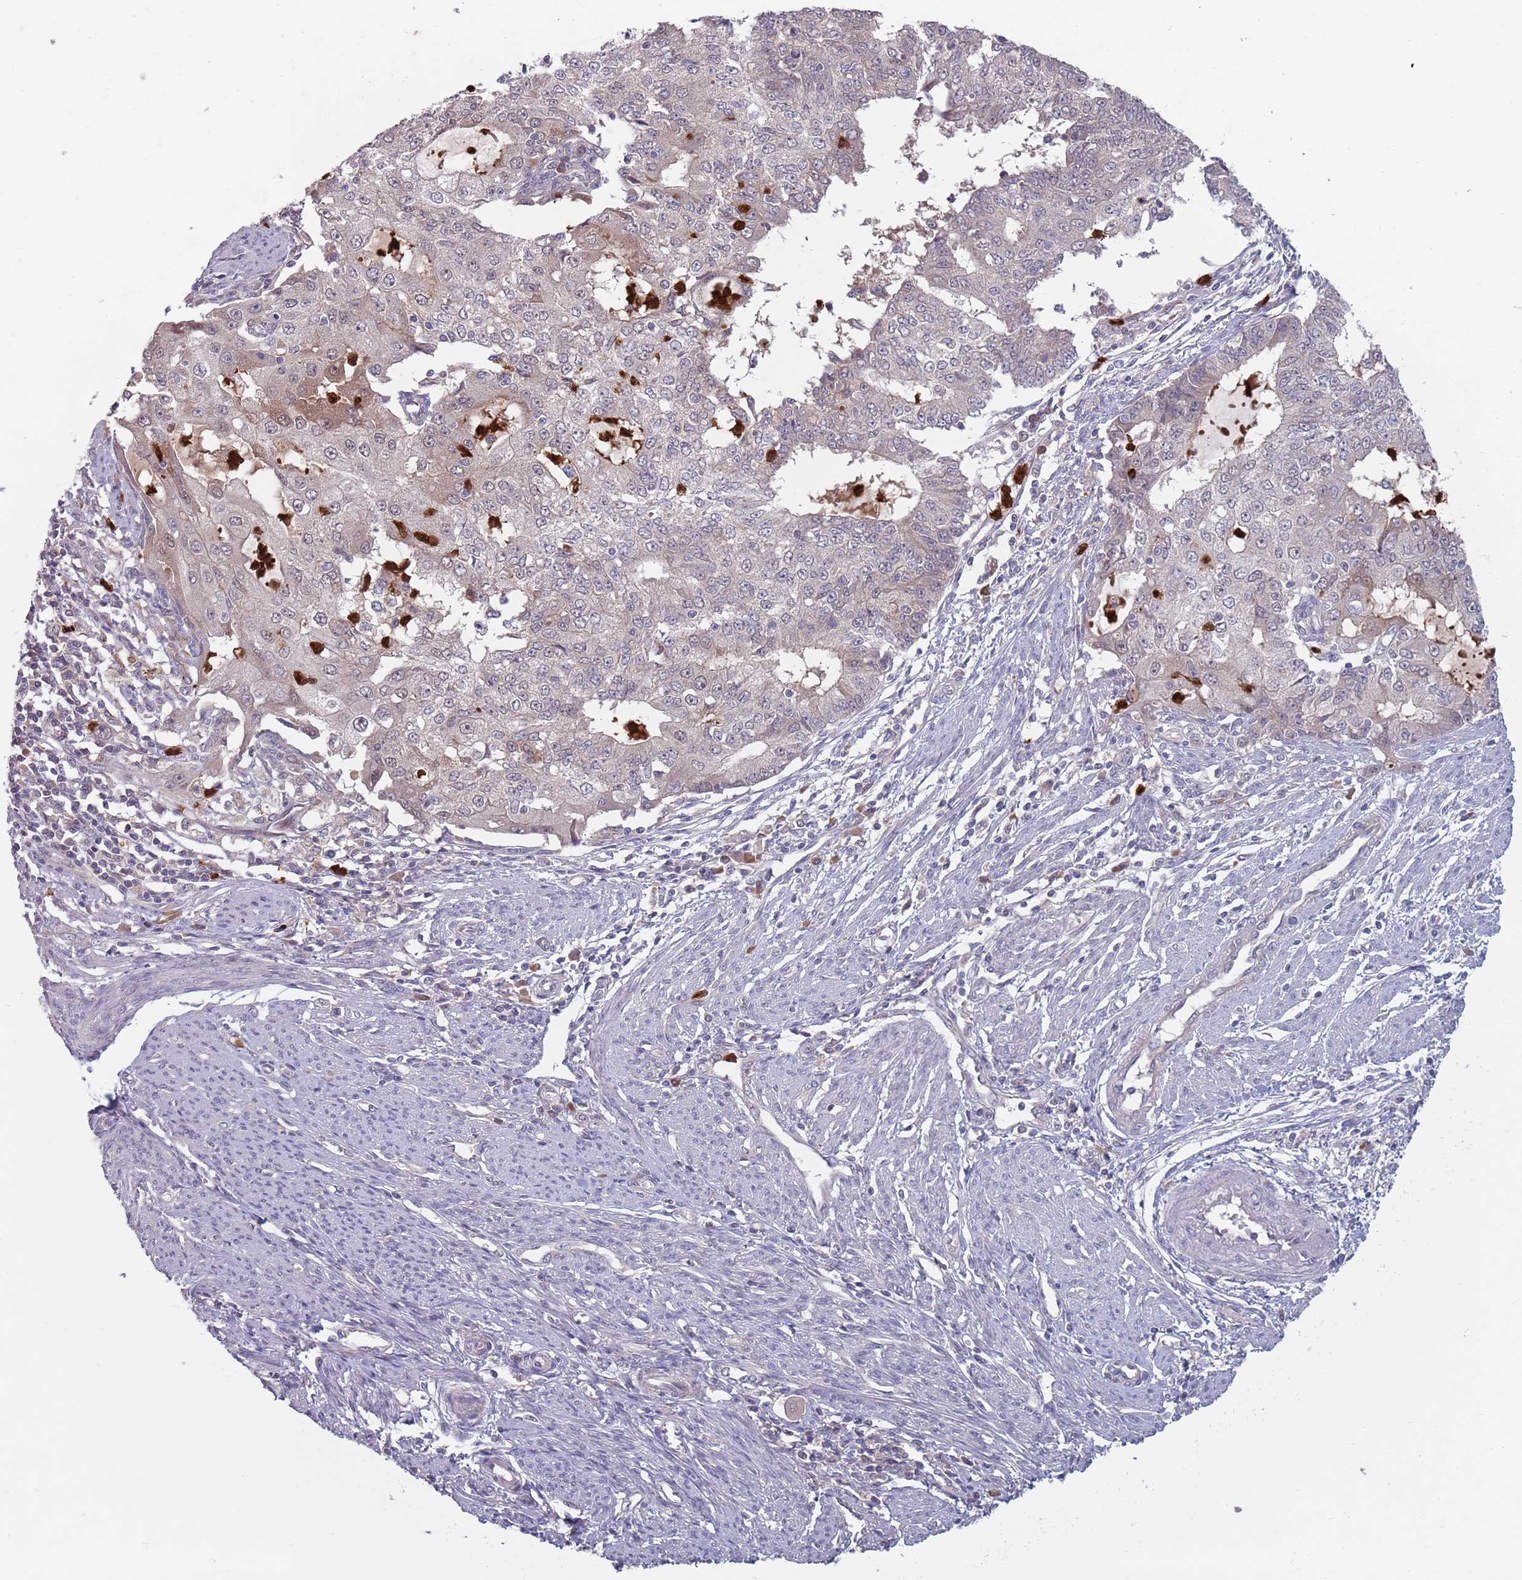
{"staining": {"intensity": "weak", "quantity": "<25%", "location": "cytoplasmic/membranous"}, "tissue": "endometrial cancer", "cell_type": "Tumor cells", "image_type": "cancer", "snomed": [{"axis": "morphology", "description": "Adenocarcinoma, NOS"}, {"axis": "topography", "description": "Endometrium"}], "caption": "IHC of endometrial cancer (adenocarcinoma) reveals no staining in tumor cells.", "gene": "TYW1", "patient": {"sex": "female", "age": 56}}